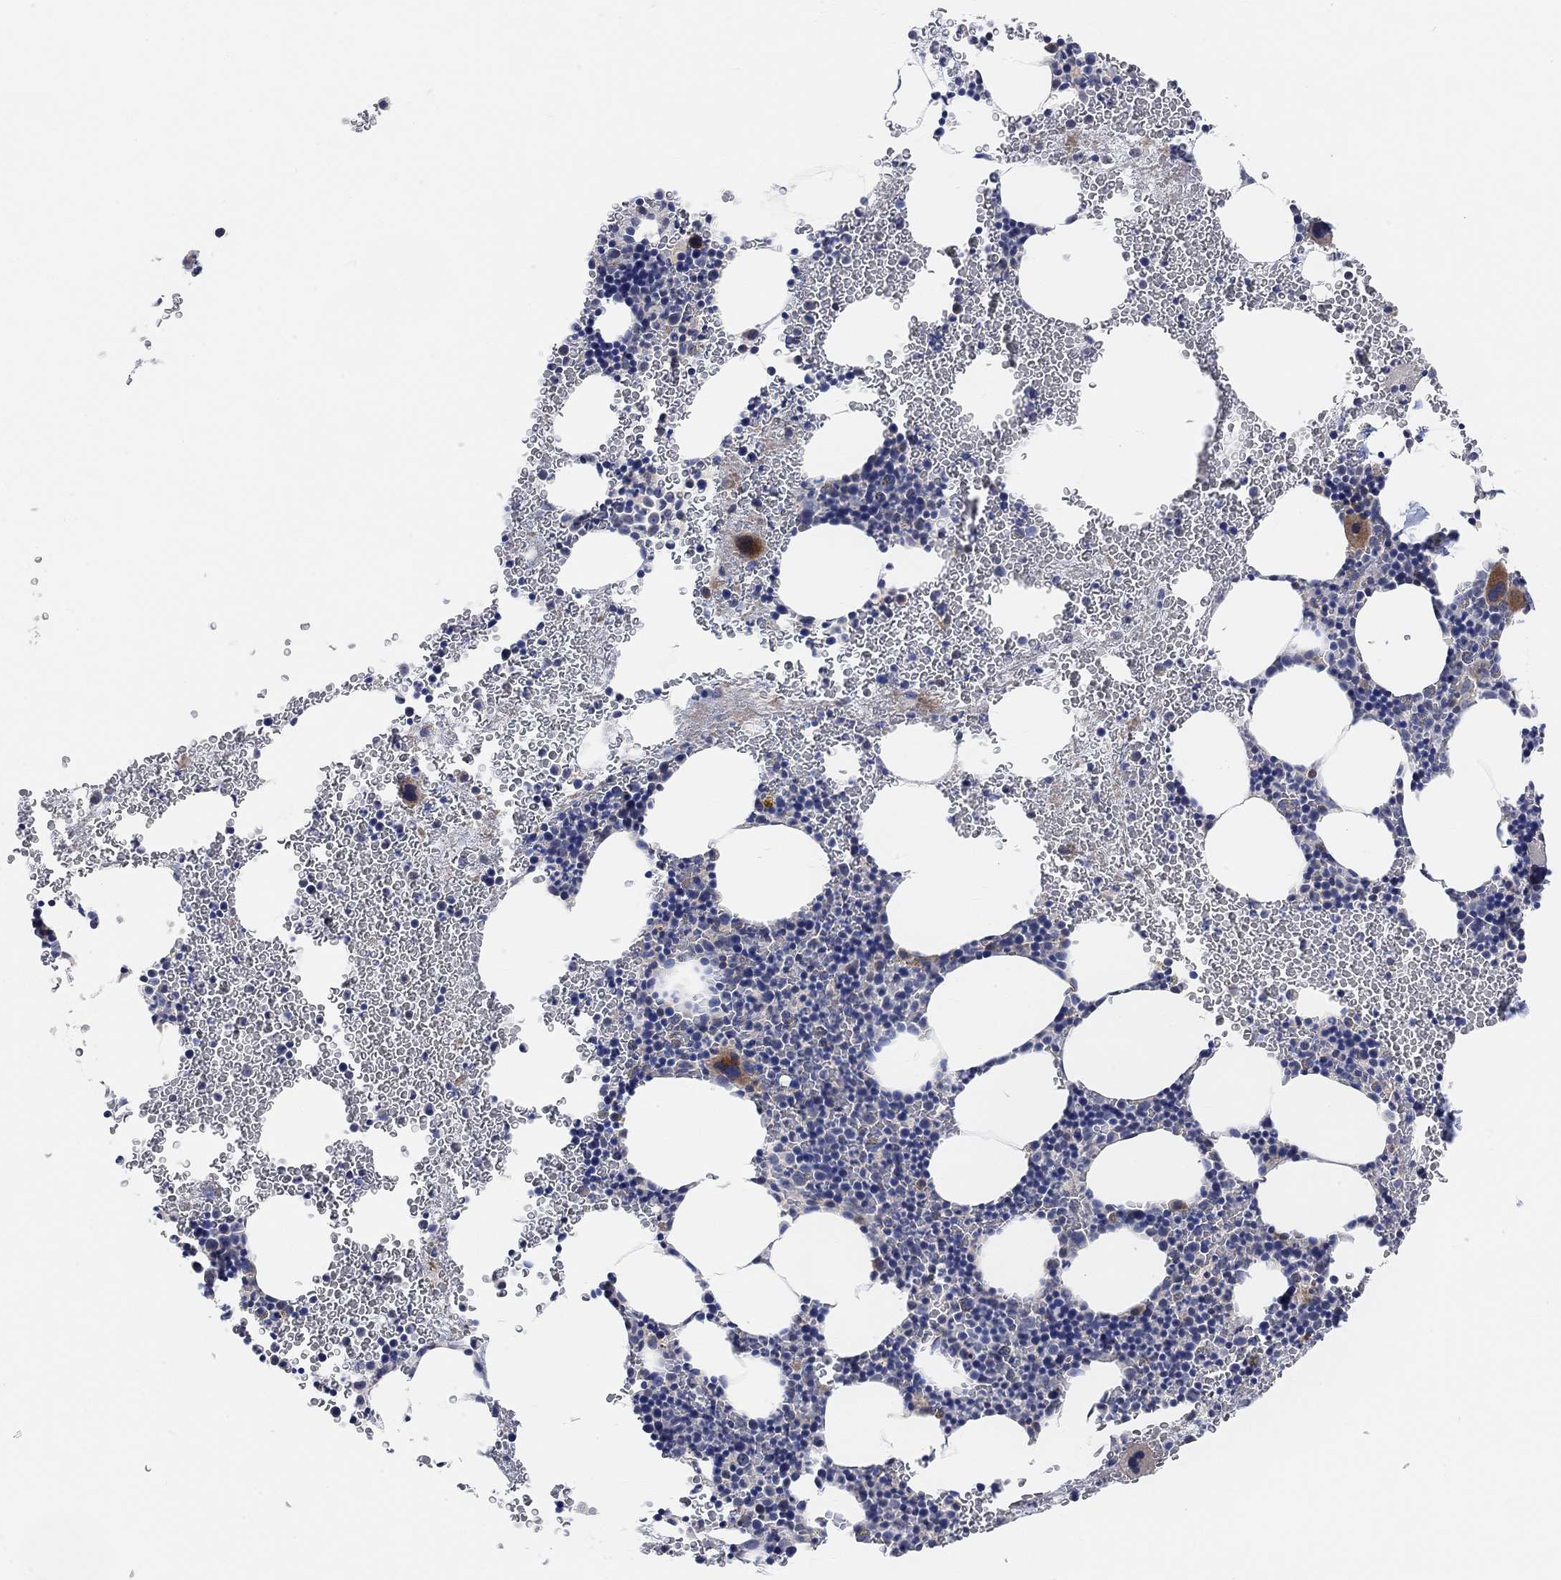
{"staining": {"intensity": "strong", "quantity": "<25%", "location": "cytoplasmic/membranous"}, "tissue": "bone marrow", "cell_type": "Hematopoietic cells", "image_type": "normal", "snomed": [{"axis": "morphology", "description": "Normal tissue, NOS"}, {"axis": "topography", "description": "Bone marrow"}], "caption": "Protein staining exhibits strong cytoplasmic/membranous positivity in about <25% of hematopoietic cells in unremarkable bone marrow. The staining is performed using DAB (3,3'-diaminobenzidine) brown chromogen to label protein expression. The nuclei are counter-stained blue using hematoxylin.", "gene": "HCRTR1", "patient": {"sex": "male", "age": 50}}